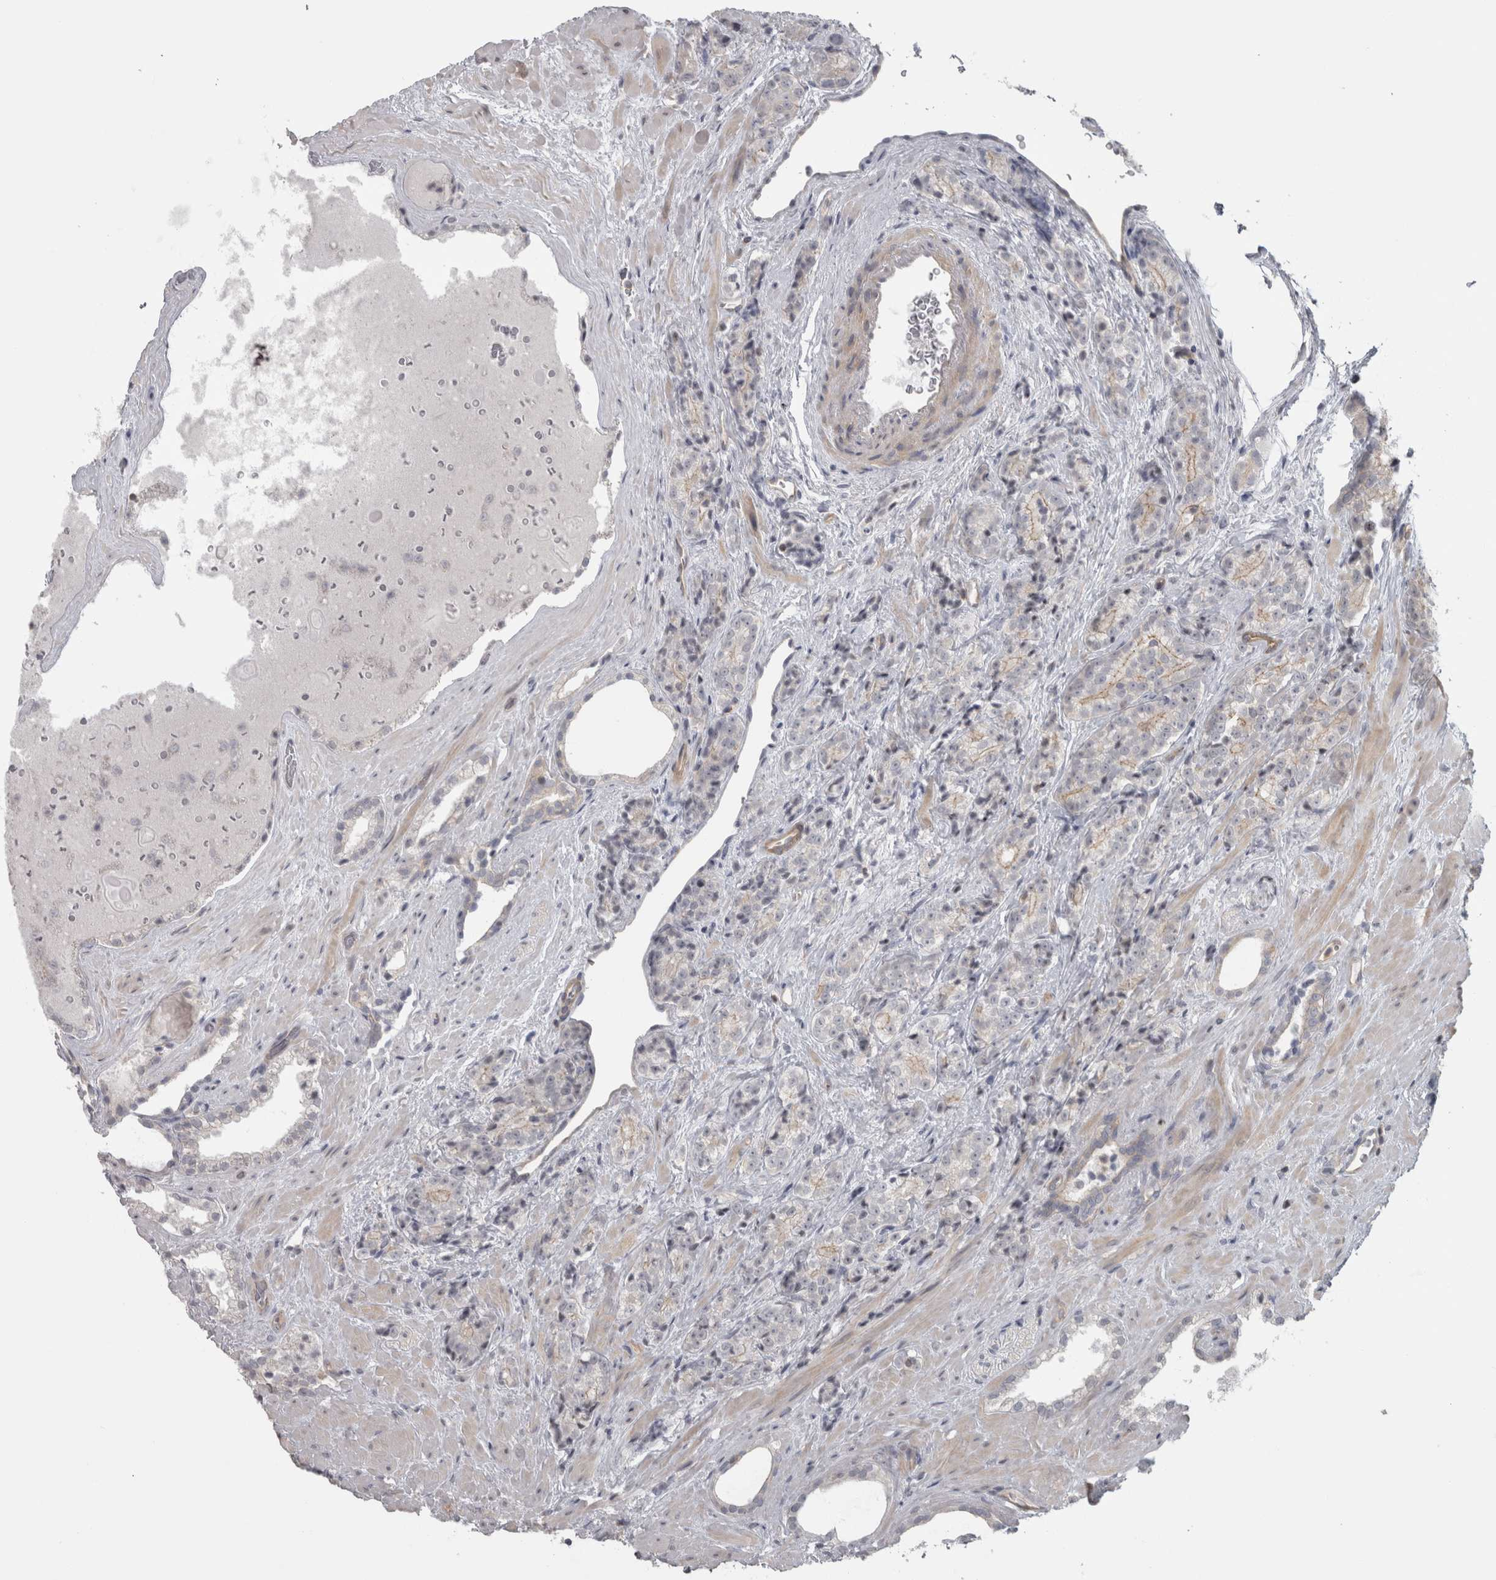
{"staining": {"intensity": "weak", "quantity": "<25%", "location": "cytoplasmic/membranous"}, "tissue": "prostate cancer", "cell_type": "Tumor cells", "image_type": "cancer", "snomed": [{"axis": "morphology", "description": "Adenocarcinoma, High grade"}, {"axis": "topography", "description": "Prostate"}], "caption": "There is no significant staining in tumor cells of adenocarcinoma (high-grade) (prostate).", "gene": "PPP1R12B", "patient": {"sex": "male", "age": 71}}